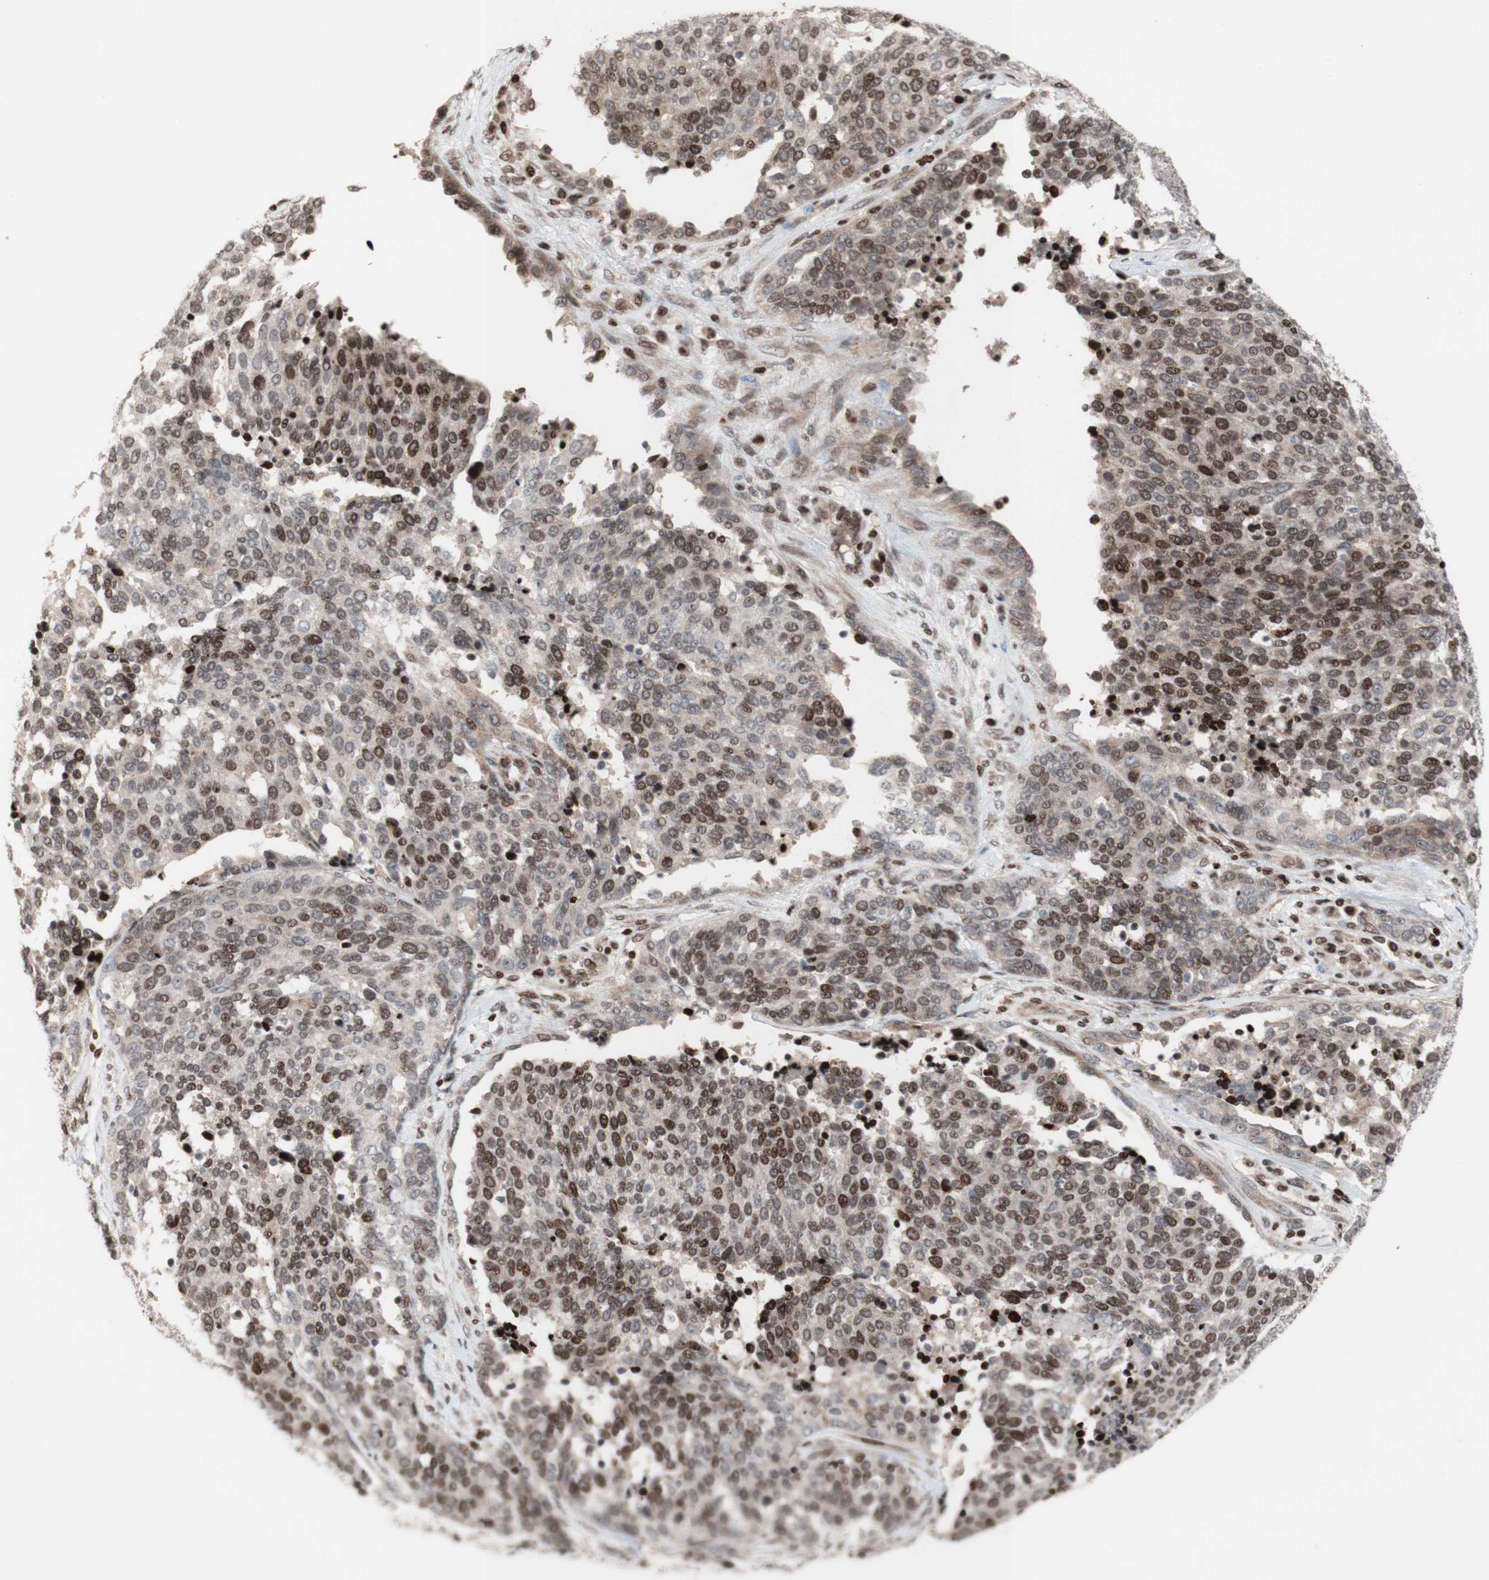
{"staining": {"intensity": "weak", "quantity": "<25%", "location": "none"}, "tissue": "ovarian cancer", "cell_type": "Tumor cells", "image_type": "cancer", "snomed": [{"axis": "morphology", "description": "Cystadenocarcinoma, serous, NOS"}, {"axis": "topography", "description": "Ovary"}], "caption": "This is an immunohistochemistry (IHC) histopathology image of human ovarian serous cystadenocarcinoma. There is no expression in tumor cells.", "gene": "POLA1", "patient": {"sex": "female", "age": 44}}